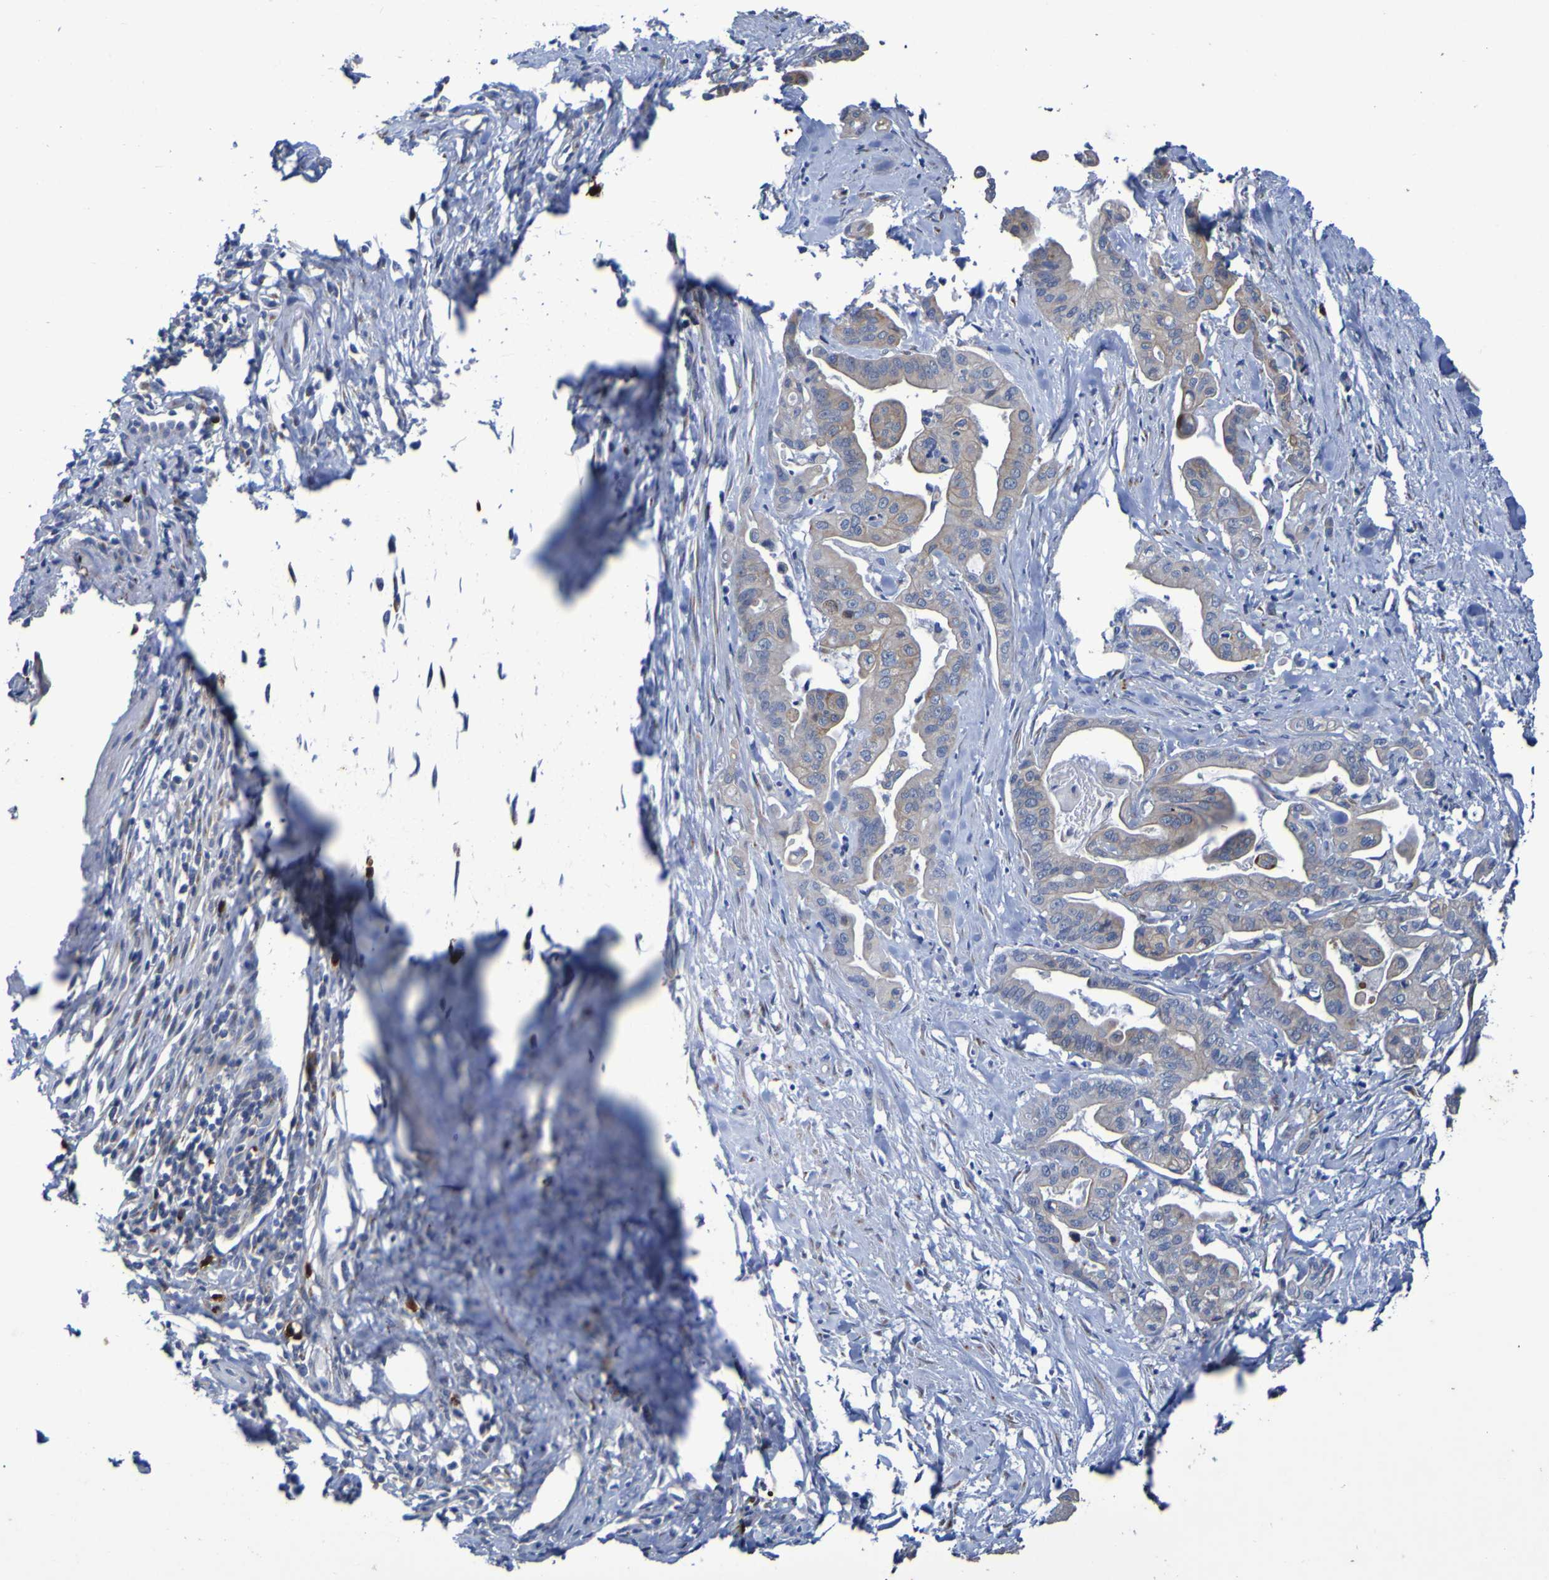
{"staining": {"intensity": "moderate", "quantity": "25%-75%", "location": "cytoplasmic/membranous"}, "tissue": "pancreatic cancer", "cell_type": "Tumor cells", "image_type": "cancer", "snomed": [{"axis": "morphology", "description": "Adenocarcinoma, NOS"}, {"axis": "topography", "description": "Pancreas"}], "caption": "High-power microscopy captured an immunohistochemistry (IHC) image of adenocarcinoma (pancreatic), revealing moderate cytoplasmic/membranous staining in about 25%-75% of tumor cells.", "gene": "C11orf24", "patient": {"sex": "female", "age": 75}}